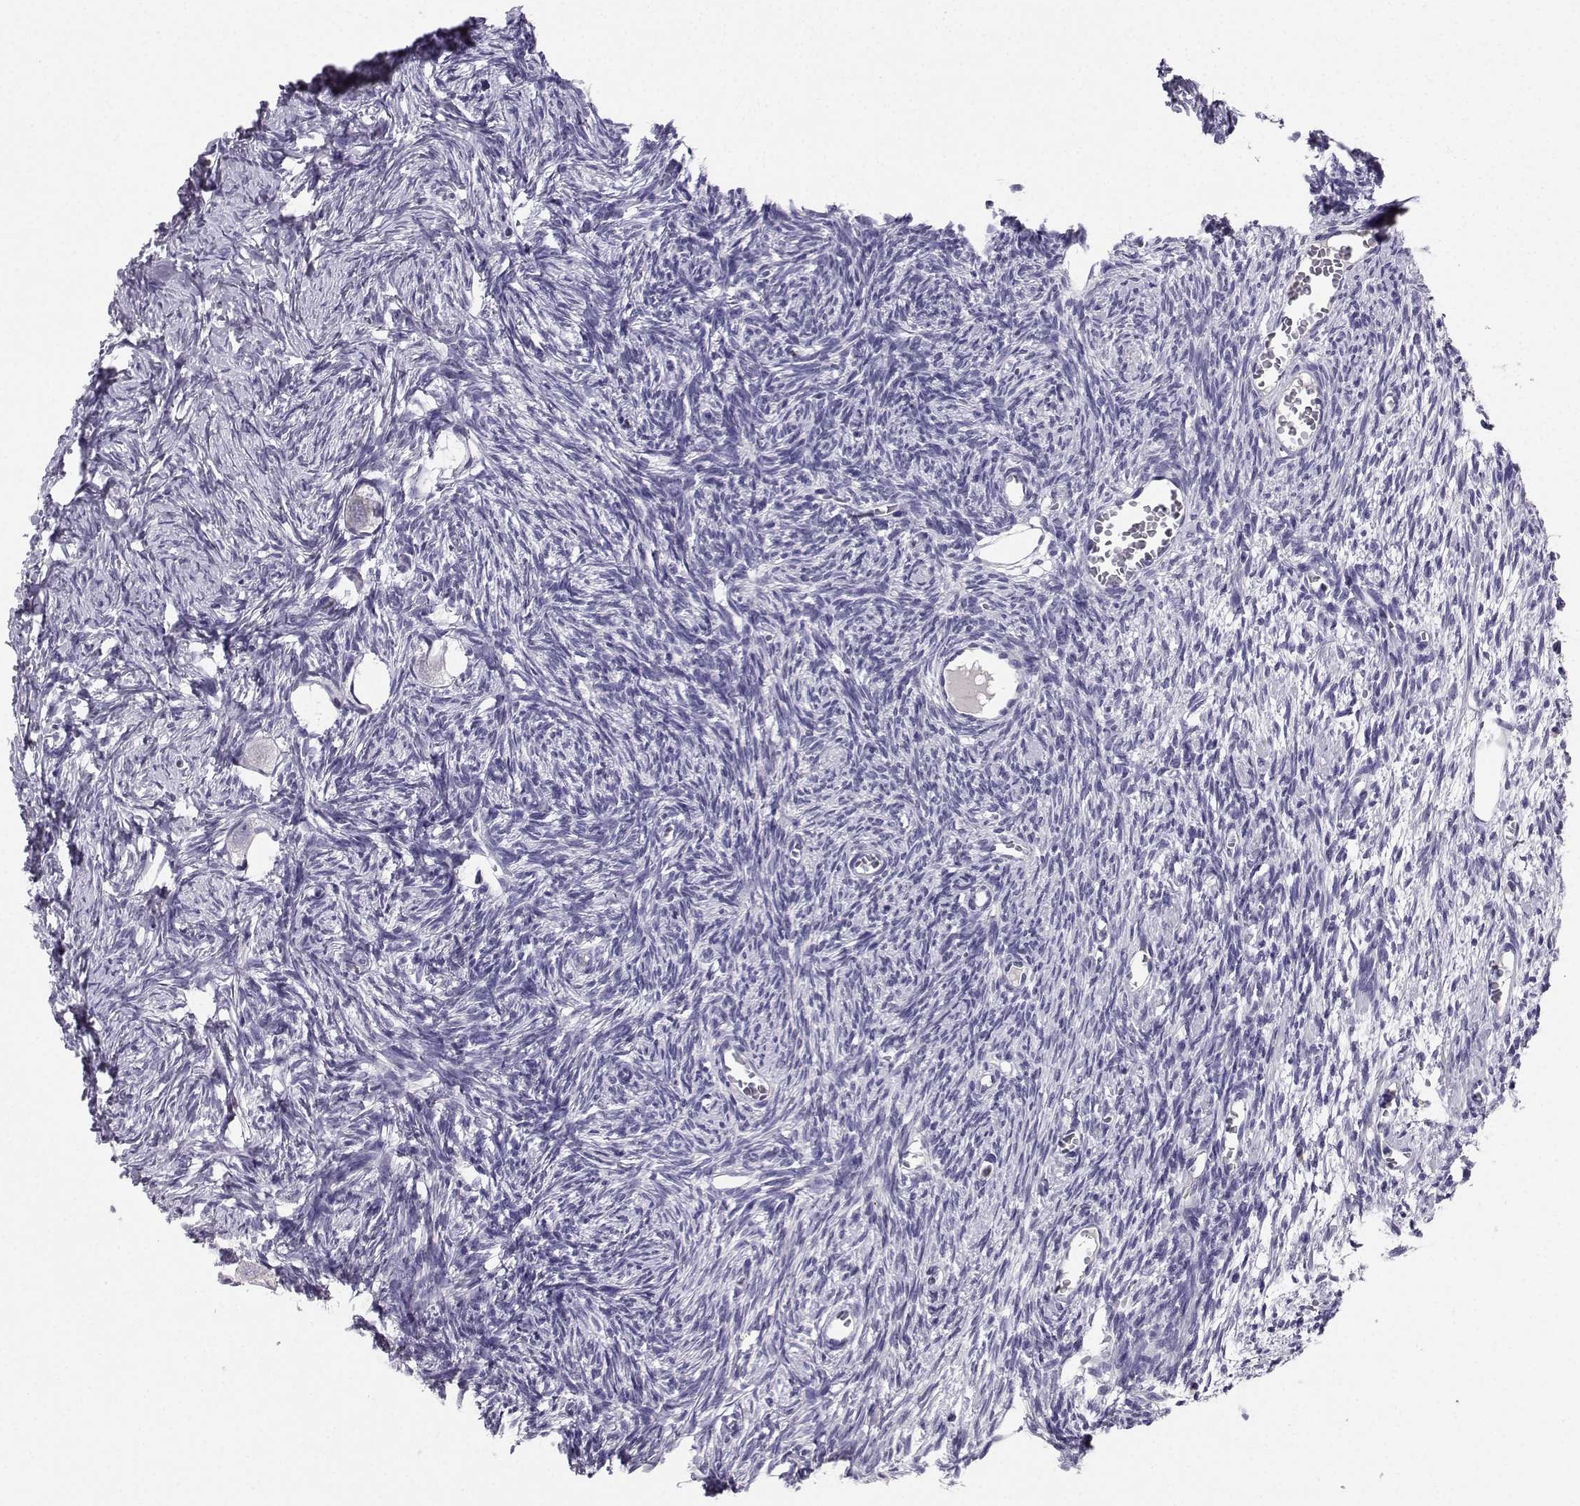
{"staining": {"intensity": "negative", "quantity": "none", "location": "none"}, "tissue": "ovary", "cell_type": "Follicle cells", "image_type": "normal", "snomed": [{"axis": "morphology", "description": "Normal tissue, NOS"}, {"axis": "topography", "description": "Ovary"}], "caption": "High power microscopy photomicrograph of an immunohistochemistry micrograph of normal ovary, revealing no significant expression in follicle cells.", "gene": "SPAG11A", "patient": {"sex": "female", "age": 27}}